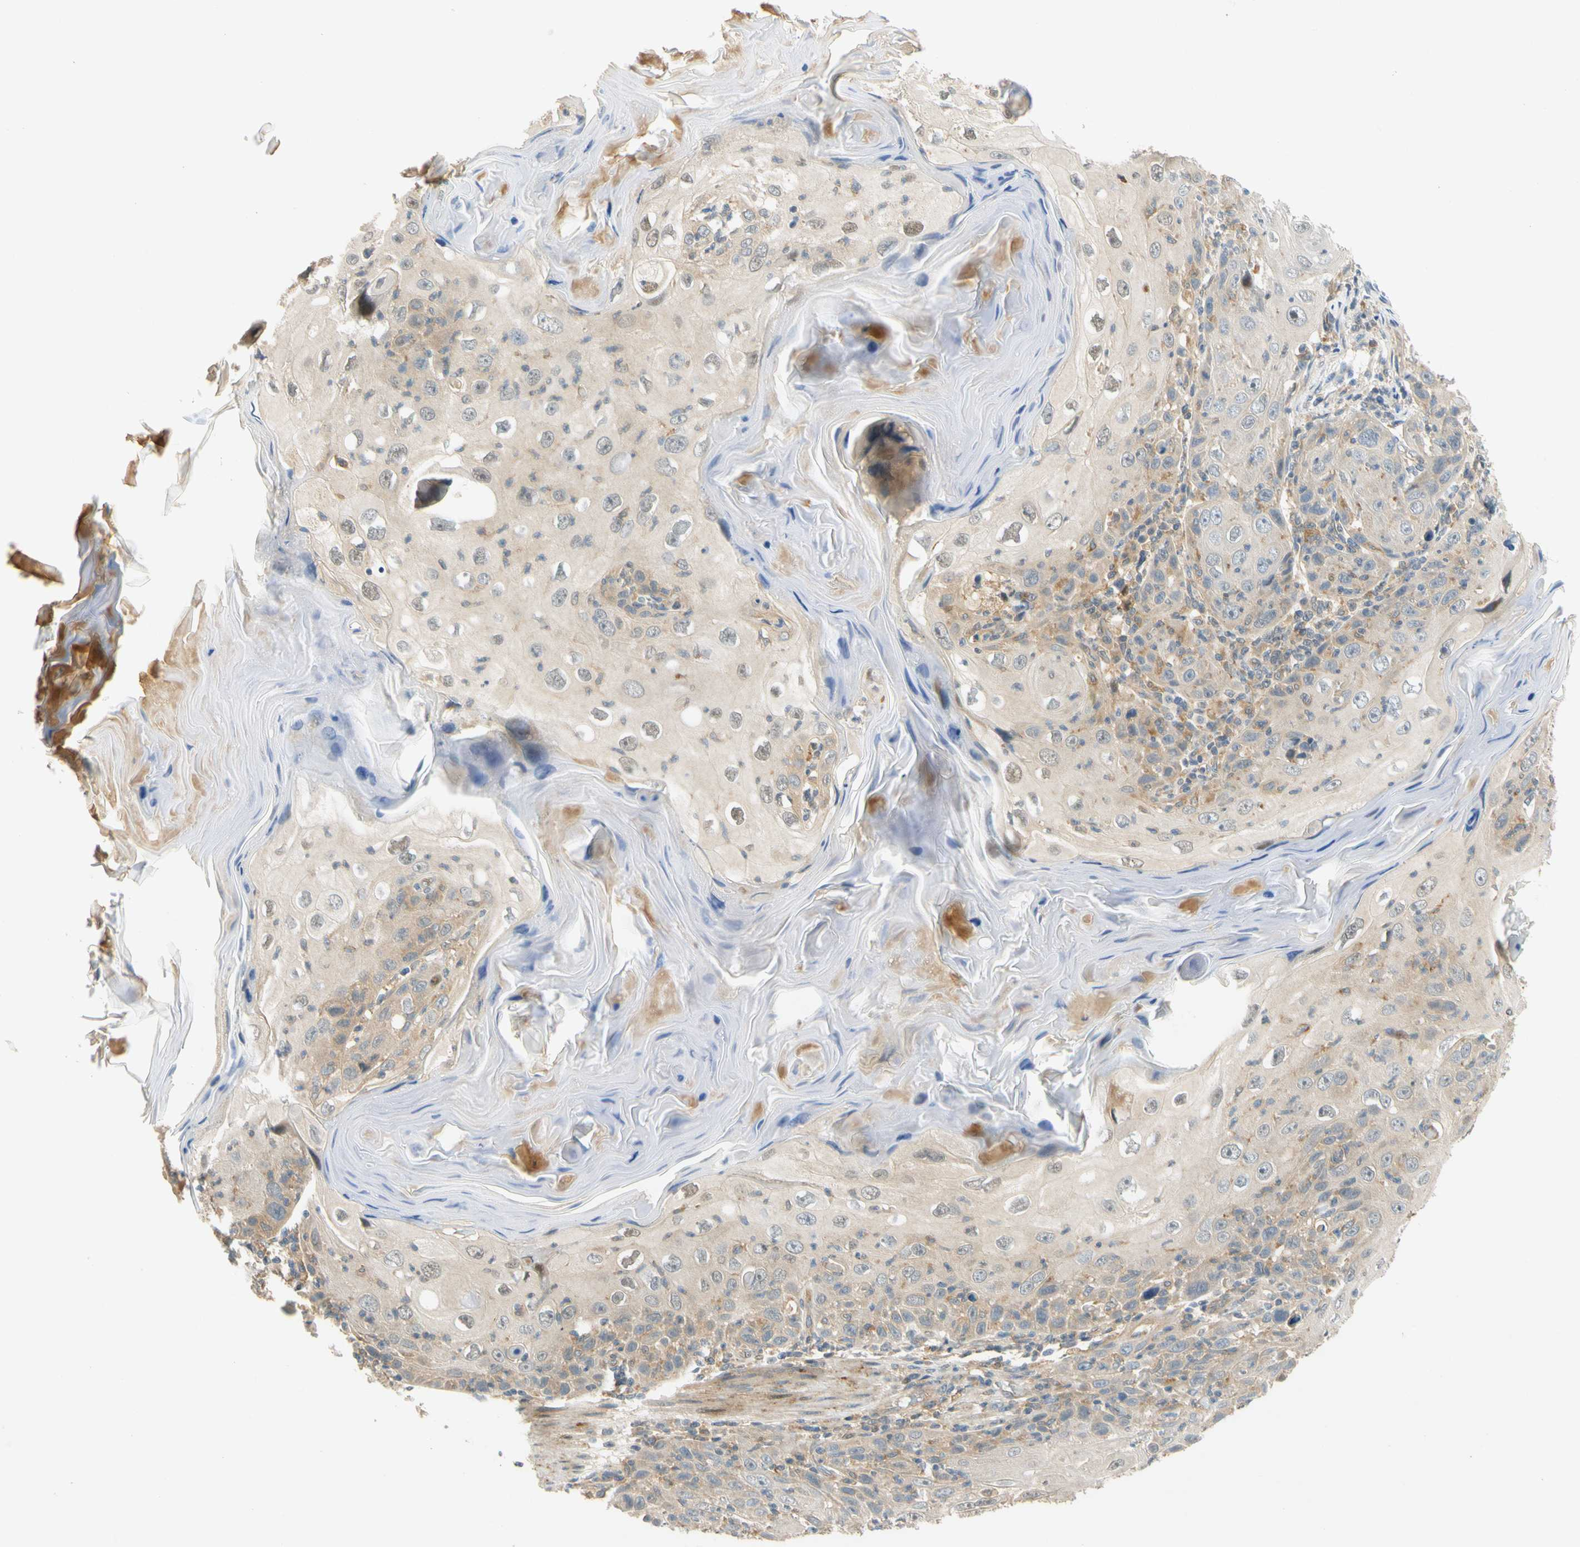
{"staining": {"intensity": "weak", "quantity": "25%-75%", "location": "cytoplasmic/membranous"}, "tissue": "skin cancer", "cell_type": "Tumor cells", "image_type": "cancer", "snomed": [{"axis": "morphology", "description": "Squamous cell carcinoma, NOS"}, {"axis": "topography", "description": "Skin"}], "caption": "High-power microscopy captured an IHC image of squamous cell carcinoma (skin), revealing weak cytoplasmic/membranous positivity in approximately 25%-75% of tumor cells.", "gene": "GATD1", "patient": {"sex": "female", "age": 88}}